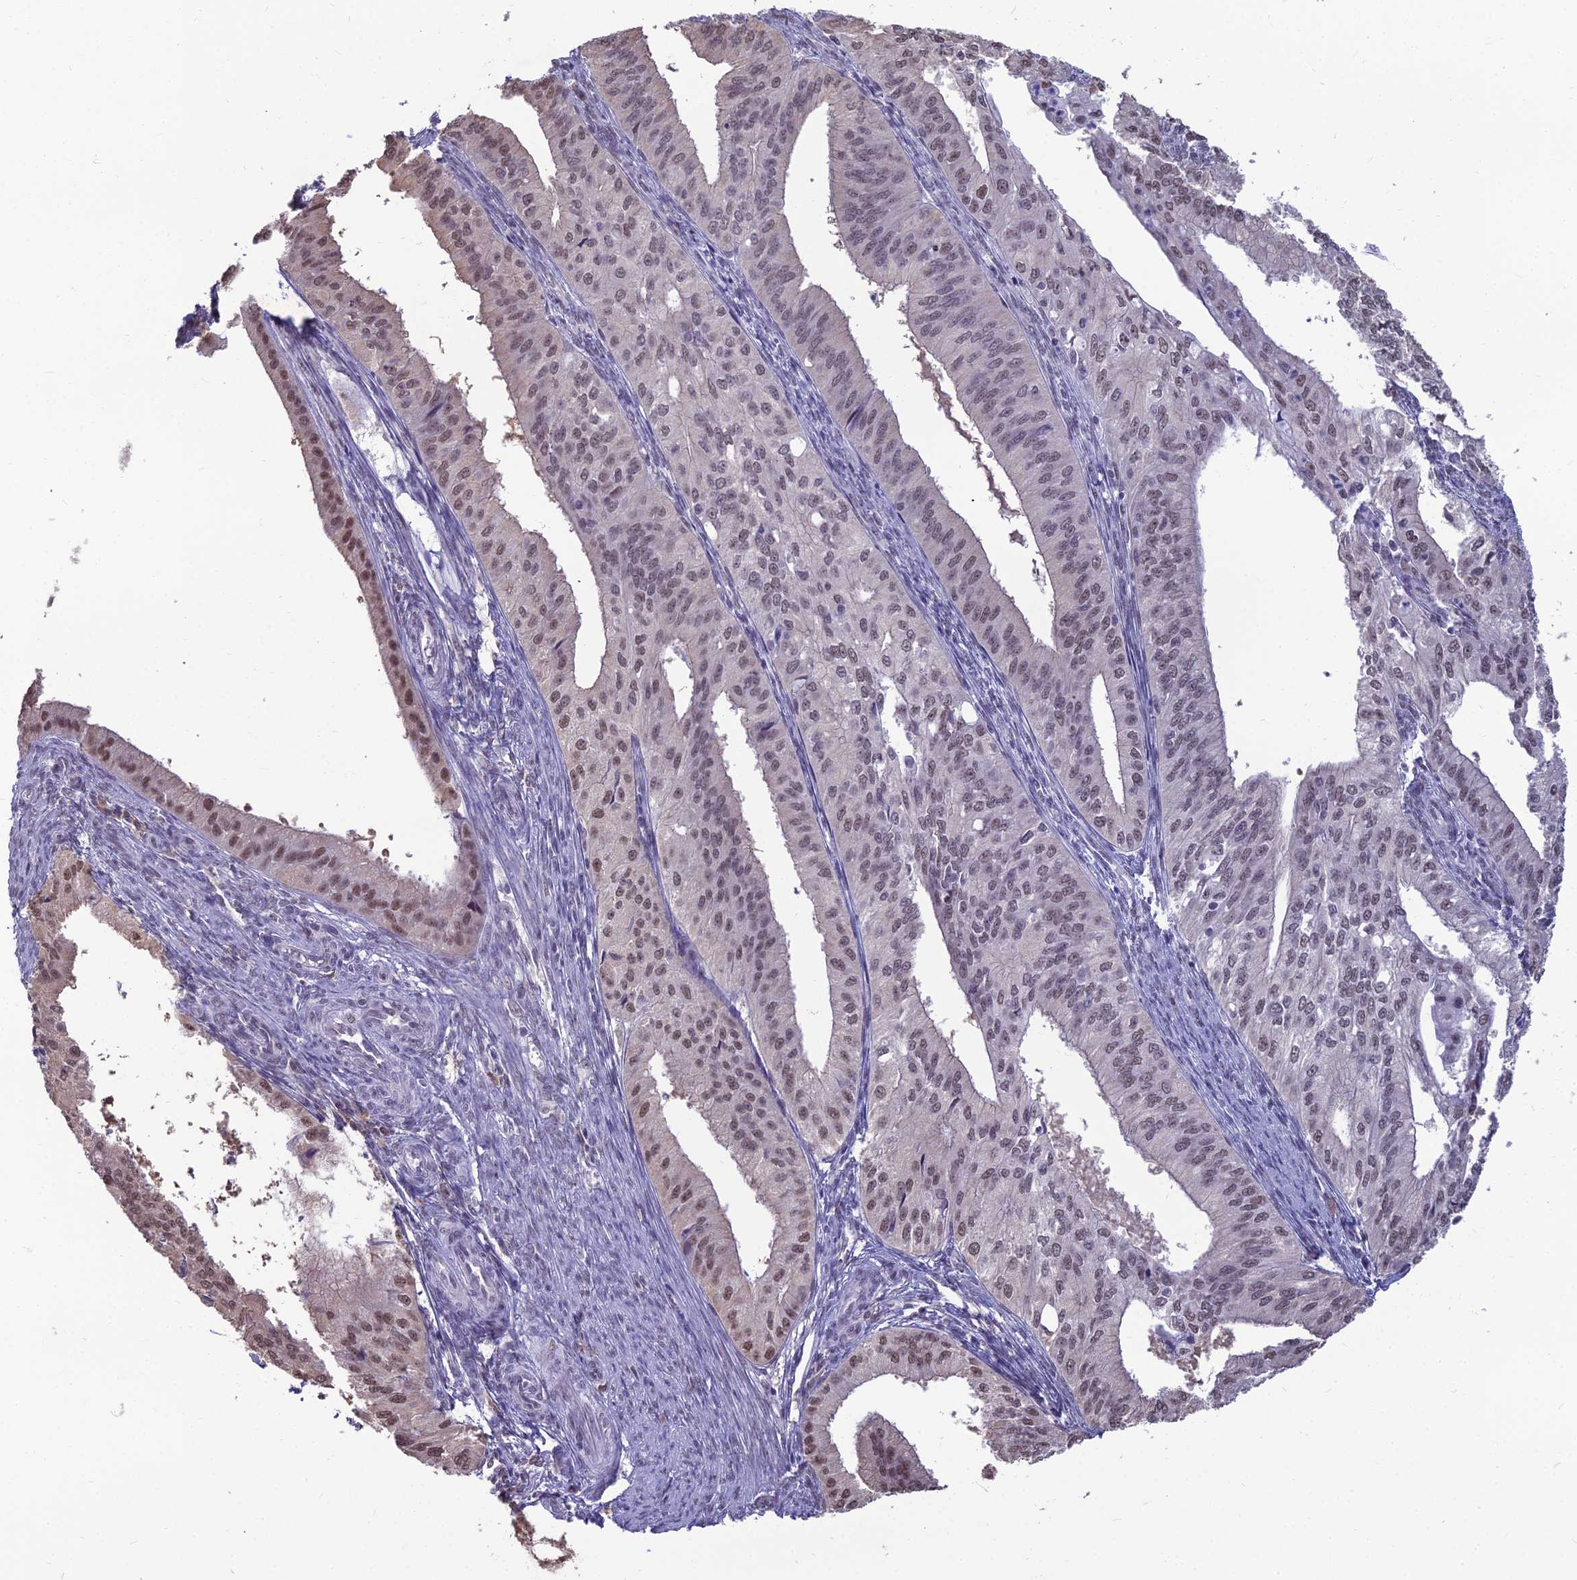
{"staining": {"intensity": "weak", "quantity": "25%-75%", "location": "nuclear"}, "tissue": "endometrial cancer", "cell_type": "Tumor cells", "image_type": "cancer", "snomed": [{"axis": "morphology", "description": "Adenocarcinoma, NOS"}, {"axis": "topography", "description": "Endometrium"}], "caption": "Weak nuclear staining for a protein is identified in about 25%-75% of tumor cells of endometrial adenocarcinoma using immunohistochemistry (IHC).", "gene": "SRSF7", "patient": {"sex": "female", "age": 50}}